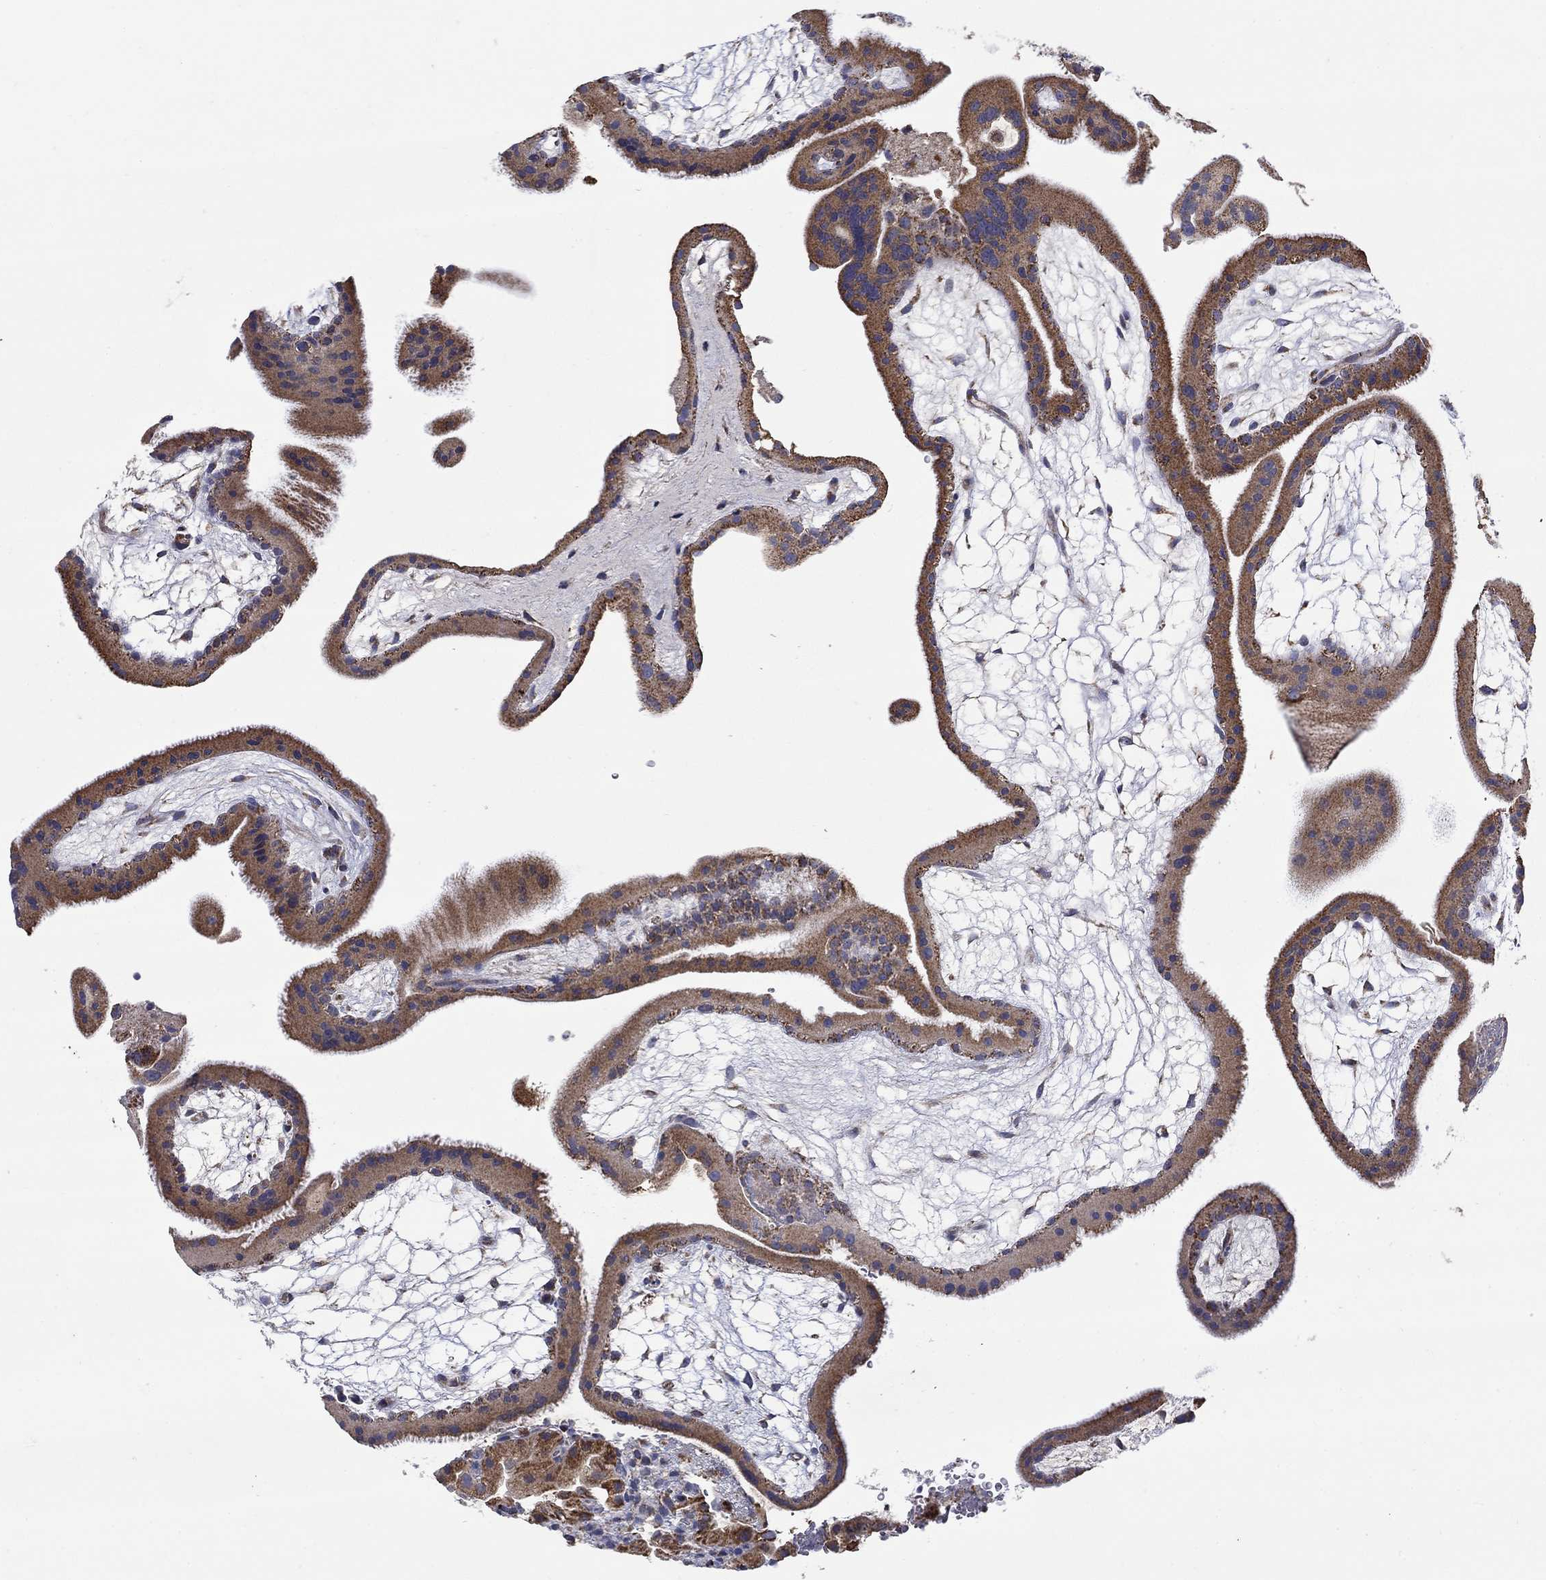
{"staining": {"intensity": "negative", "quantity": "none", "location": "none"}, "tissue": "placenta", "cell_type": "Decidual cells", "image_type": "normal", "snomed": [{"axis": "morphology", "description": "Normal tissue, NOS"}, {"axis": "topography", "description": "Placenta"}], "caption": "This is a image of IHC staining of unremarkable placenta, which shows no expression in decidual cells. Brightfield microscopy of immunohistochemistry (IHC) stained with DAB (3,3'-diaminobenzidine) (brown) and hematoxylin (blue), captured at high magnification.", "gene": "HPS5", "patient": {"sex": "female", "age": 19}}